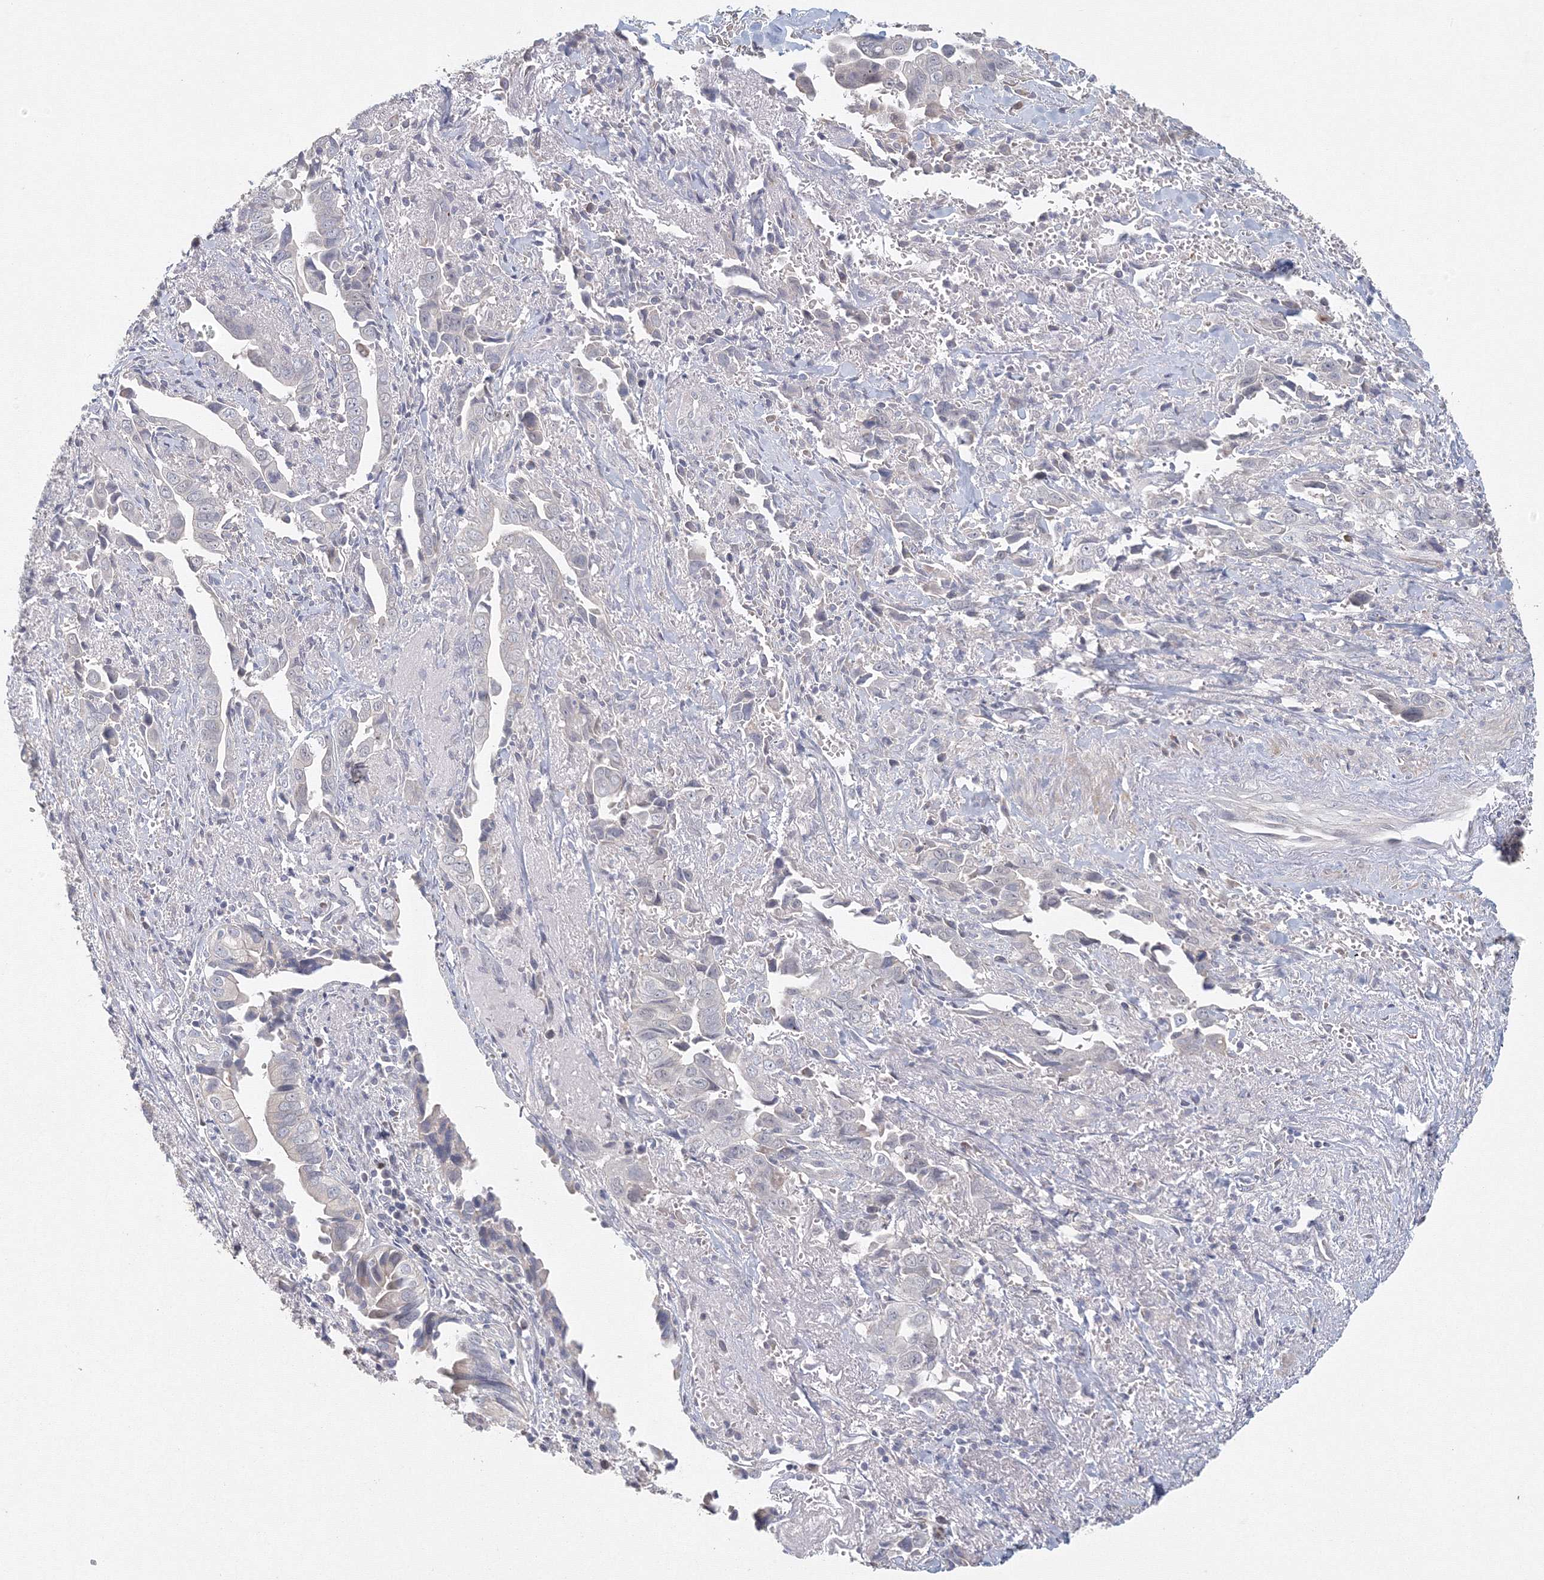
{"staining": {"intensity": "negative", "quantity": "none", "location": "none"}, "tissue": "liver cancer", "cell_type": "Tumor cells", "image_type": "cancer", "snomed": [{"axis": "morphology", "description": "Cholangiocarcinoma"}, {"axis": "topography", "description": "Liver"}], "caption": "This micrograph is of cholangiocarcinoma (liver) stained with immunohistochemistry (IHC) to label a protein in brown with the nuclei are counter-stained blue. There is no staining in tumor cells.", "gene": "TACC2", "patient": {"sex": "female", "age": 79}}